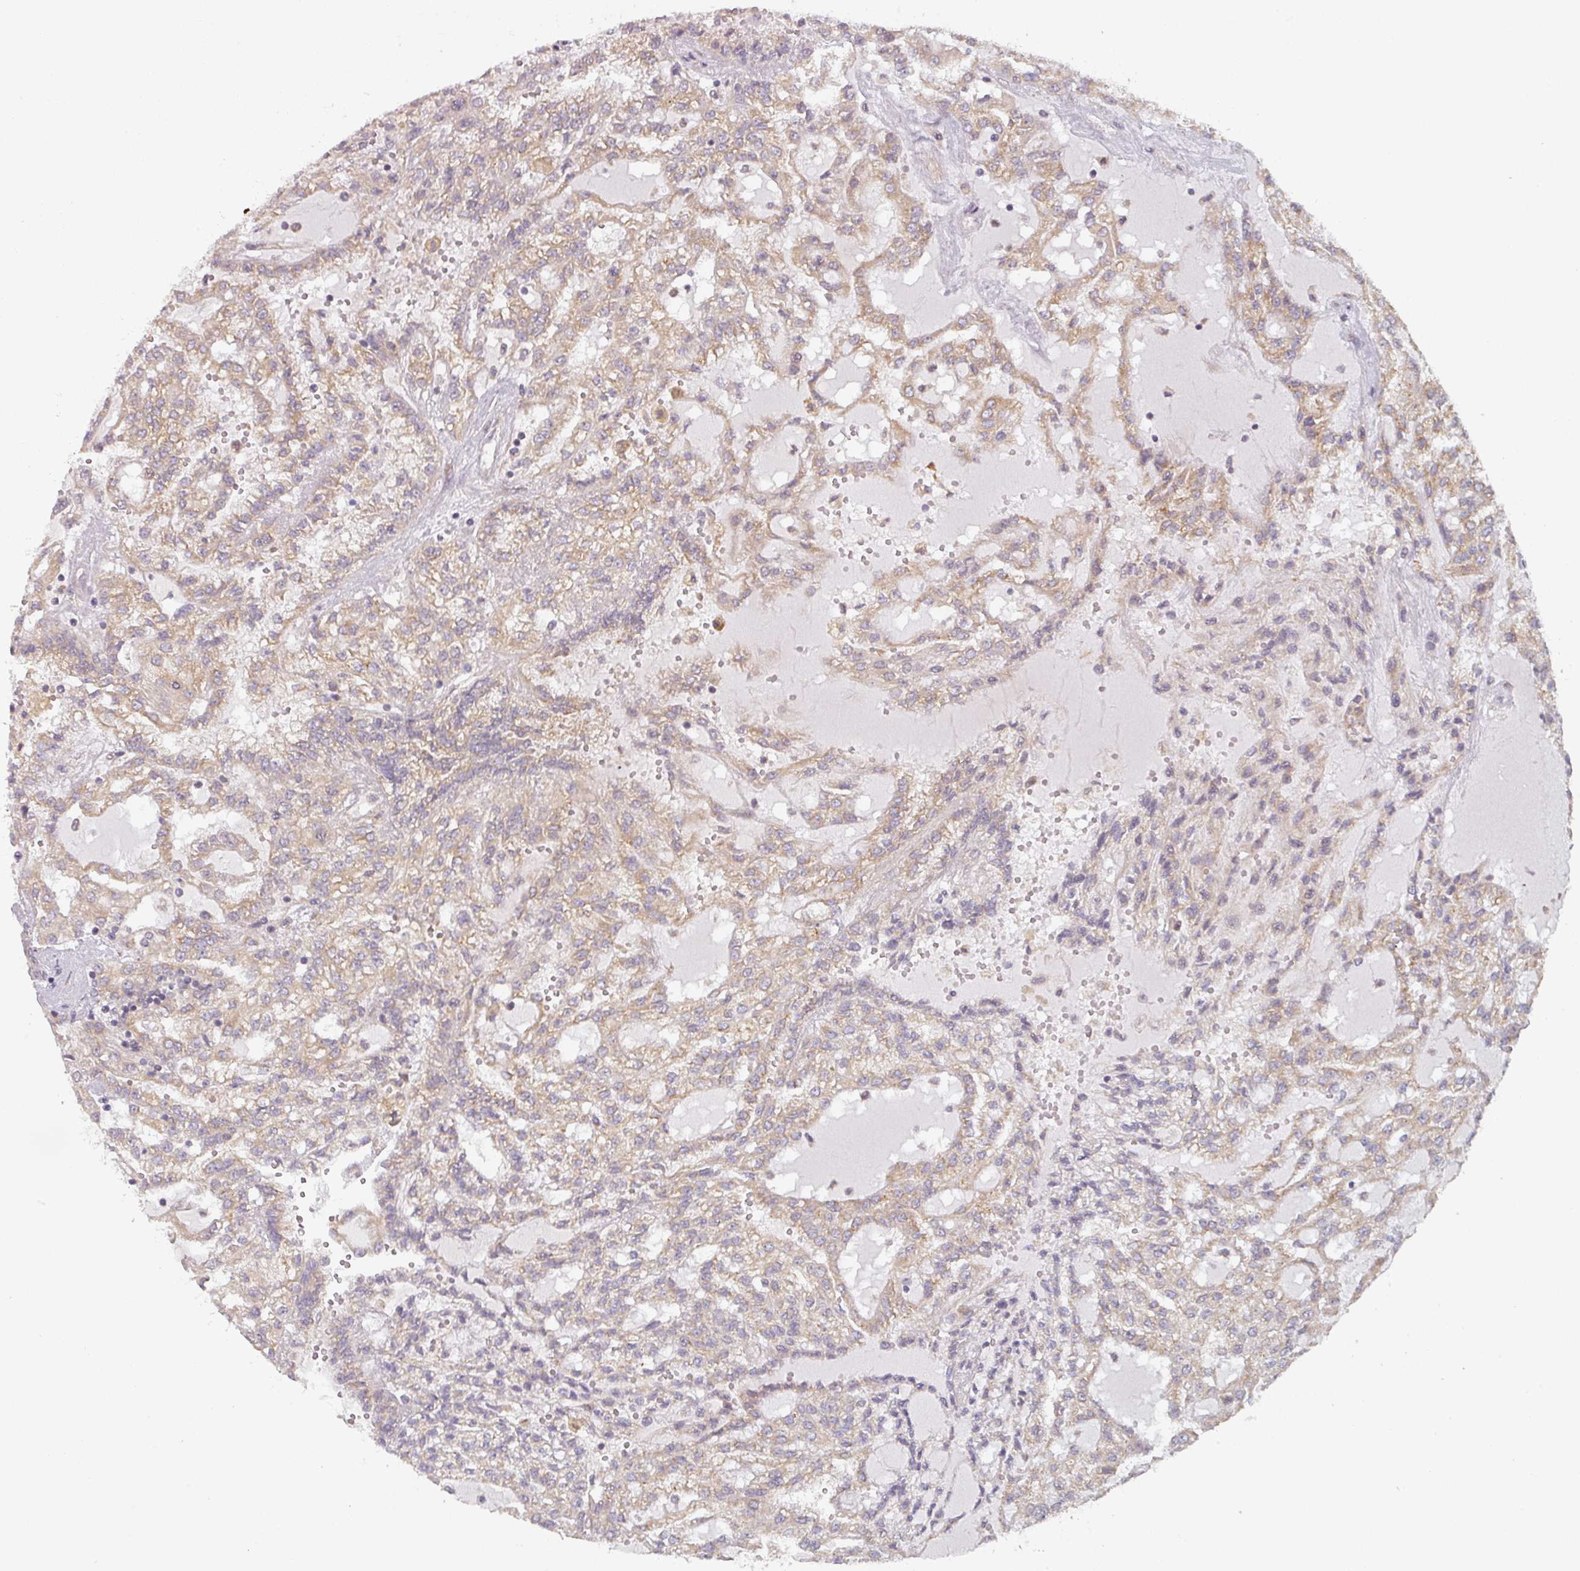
{"staining": {"intensity": "weak", "quantity": ">75%", "location": "cytoplasmic/membranous"}, "tissue": "renal cancer", "cell_type": "Tumor cells", "image_type": "cancer", "snomed": [{"axis": "morphology", "description": "Adenocarcinoma, NOS"}, {"axis": "topography", "description": "Kidney"}], "caption": "Human adenocarcinoma (renal) stained with a protein marker exhibits weak staining in tumor cells.", "gene": "TAPT1", "patient": {"sex": "male", "age": 63}}